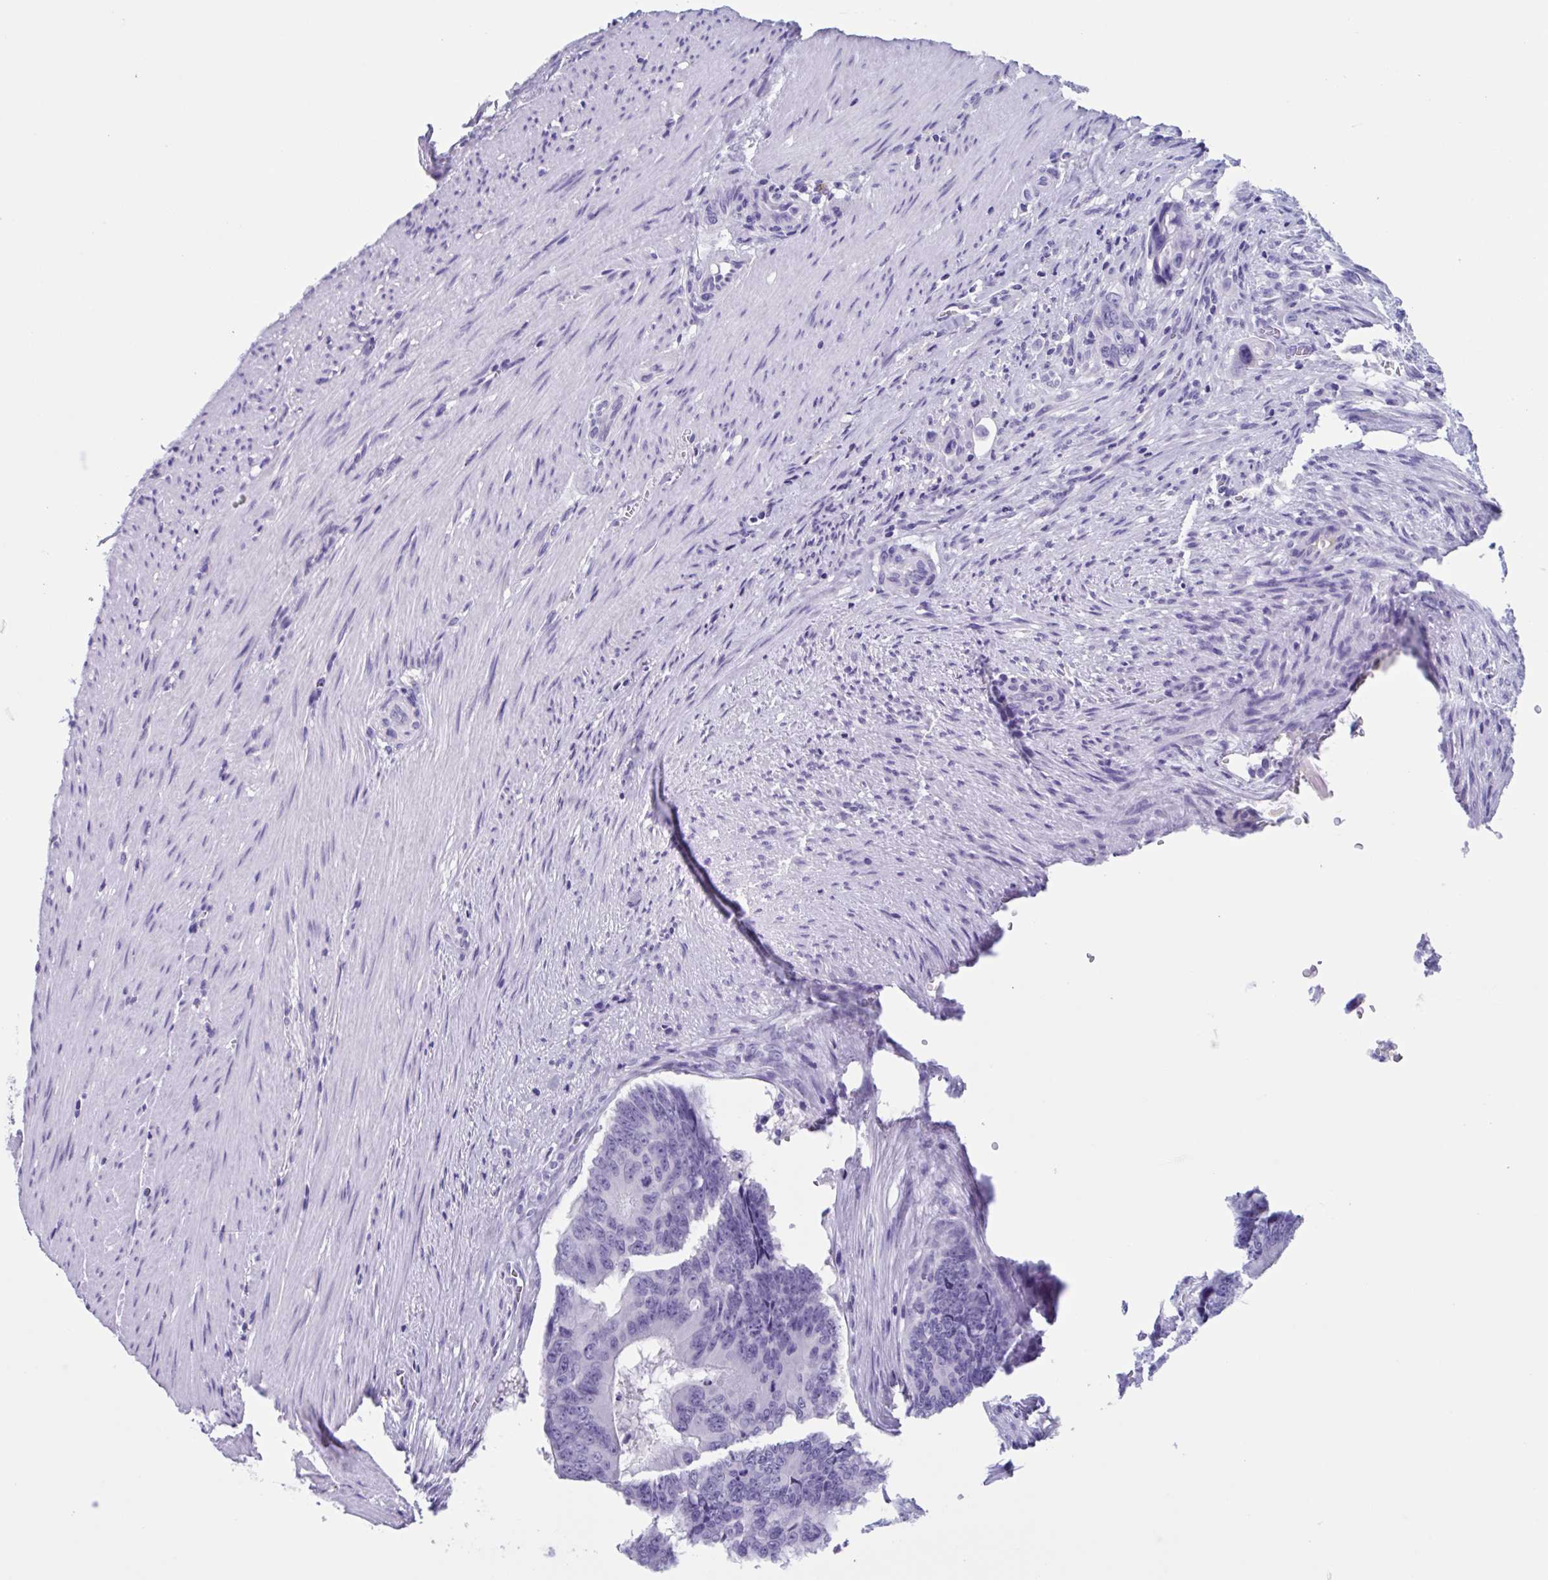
{"staining": {"intensity": "negative", "quantity": "none", "location": "none"}, "tissue": "colorectal cancer", "cell_type": "Tumor cells", "image_type": "cancer", "snomed": [{"axis": "morphology", "description": "Adenocarcinoma, NOS"}, {"axis": "topography", "description": "Colon"}], "caption": "Tumor cells are negative for brown protein staining in colorectal cancer.", "gene": "USP35", "patient": {"sex": "male", "age": 62}}